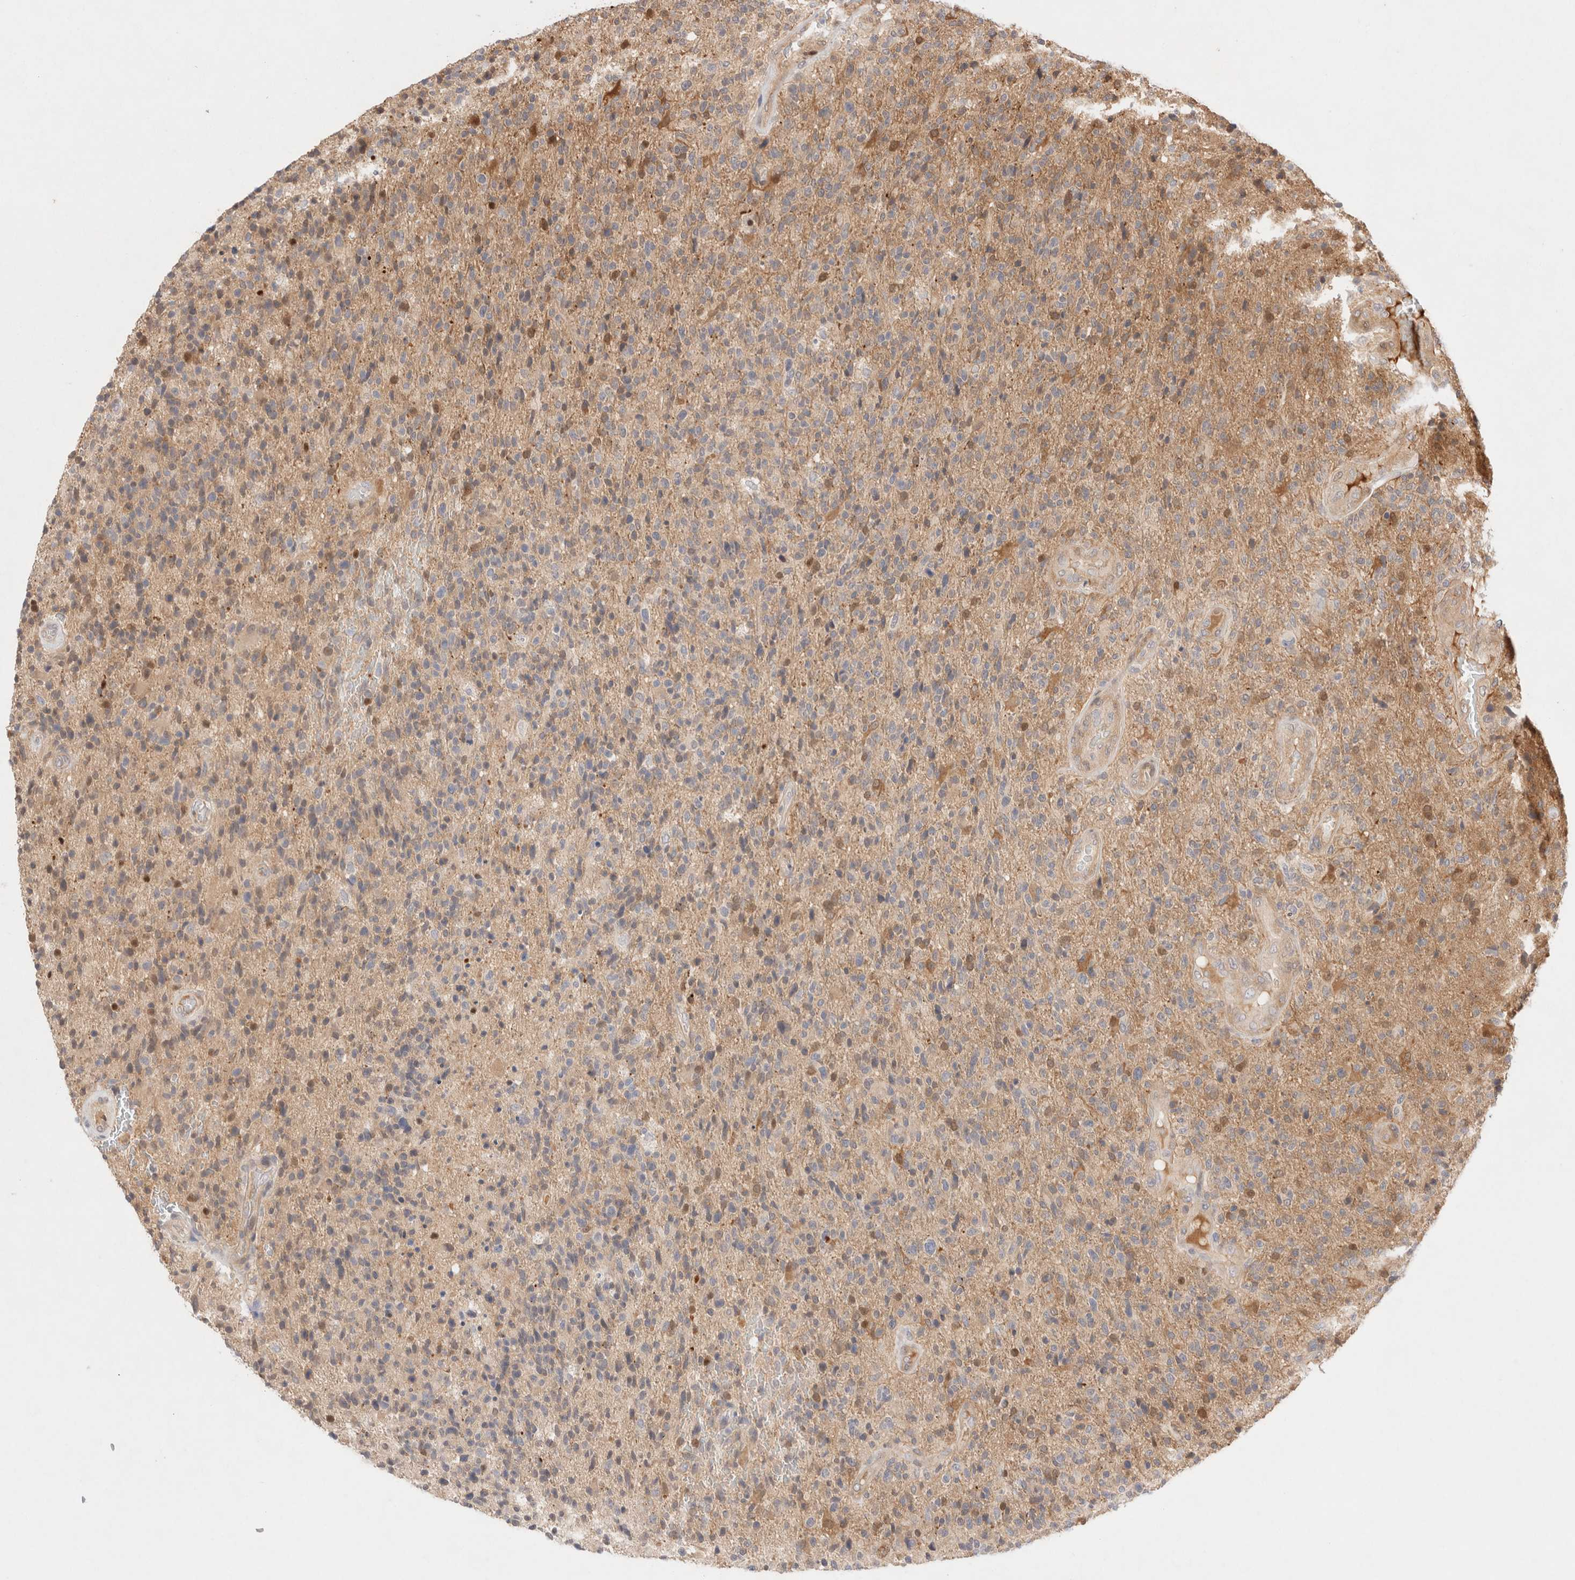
{"staining": {"intensity": "weak", "quantity": "25%-75%", "location": "cytoplasmic/membranous"}, "tissue": "glioma", "cell_type": "Tumor cells", "image_type": "cancer", "snomed": [{"axis": "morphology", "description": "Glioma, malignant, High grade"}, {"axis": "topography", "description": "Brain"}], "caption": "Immunohistochemical staining of glioma displays weak cytoplasmic/membranous protein expression in about 25%-75% of tumor cells.", "gene": "STARD10", "patient": {"sex": "male", "age": 72}}